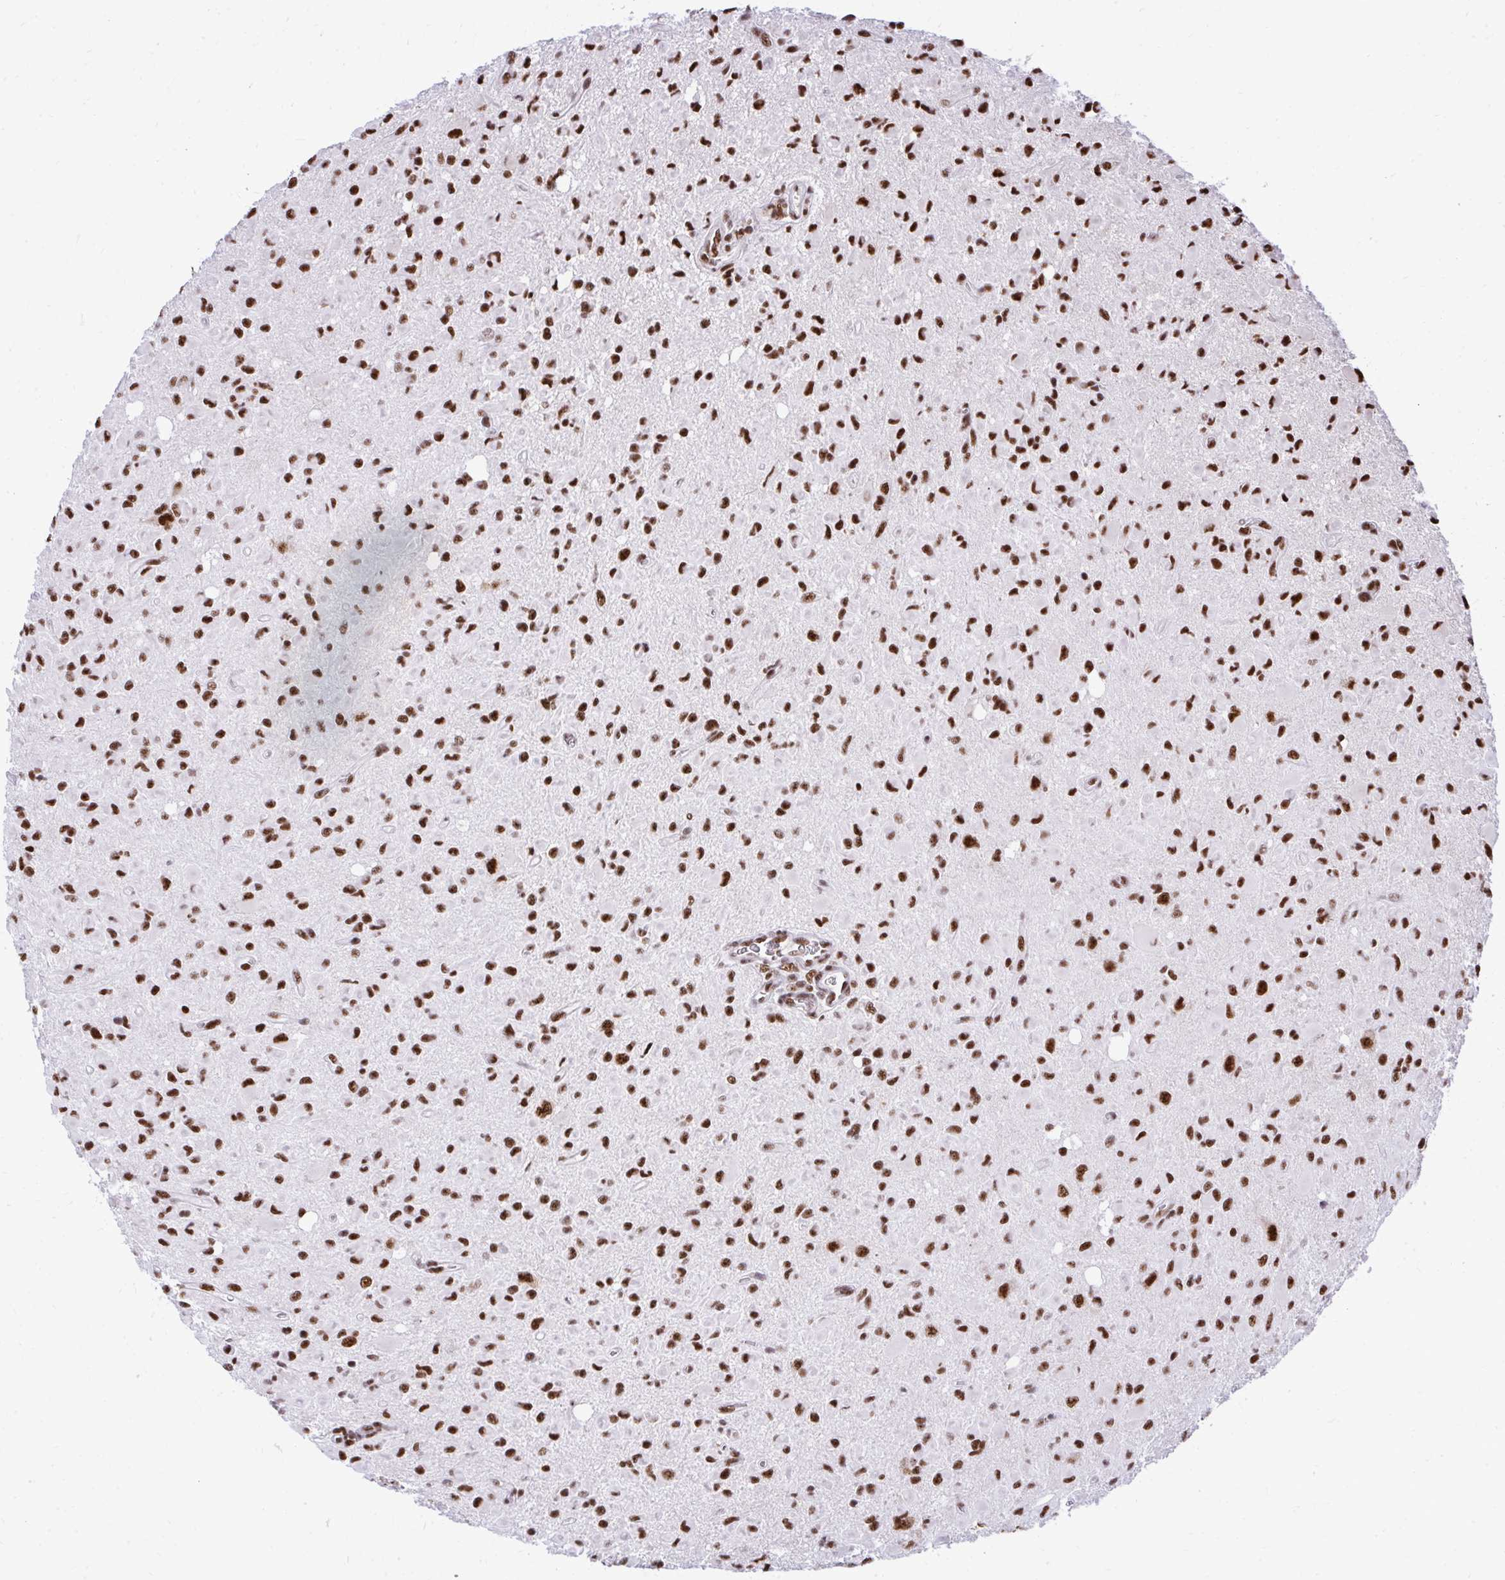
{"staining": {"intensity": "strong", "quantity": ">75%", "location": "nuclear"}, "tissue": "glioma", "cell_type": "Tumor cells", "image_type": "cancer", "snomed": [{"axis": "morphology", "description": "Glioma, malignant, Low grade"}, {"axis": "topography", "description": "Brain"}], "caption": "Tumor cells display high levels of strong nuclear expression in about >75% of cells in glioma.", "gene": "PRPF19", "patient": {"sex": "female", "age": 33}}